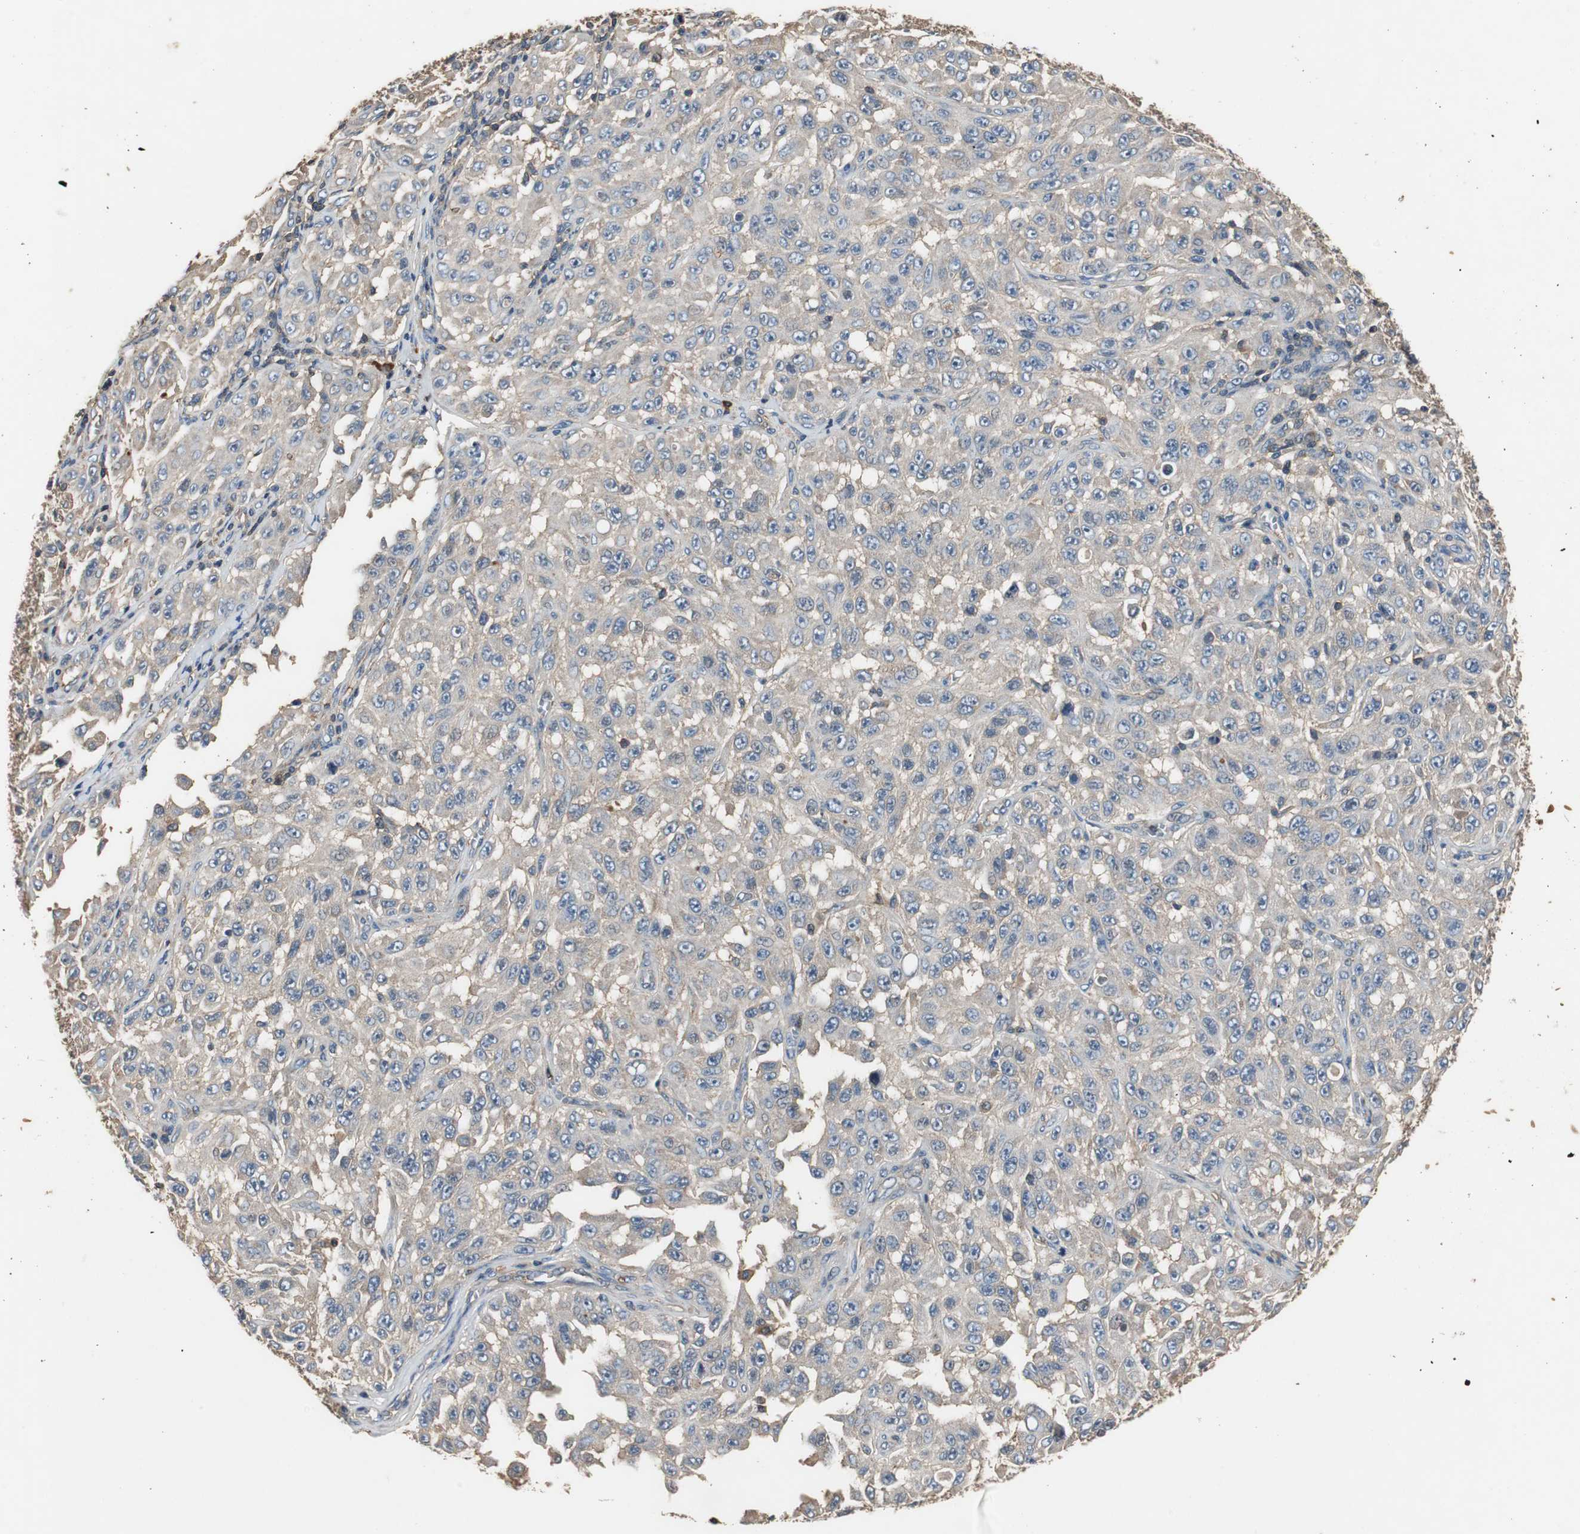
{"staining": {"intensity": "weak", "quantity": ">75%", "location": "cytoplasmic/membranous"}, "tissue": "melanoma", "cell_type": "Tumor cells", "image_type": "cancer", "snomed": [{"axis": "morphology", "description": "Malignant melanoma, NOS"}, {"axis": "topography", "description": "Skin"}], "caption": "The immunohistochemical stain shows weak cytoplasmic/membranous positivity in tumor cells of melanoma tissue.", "gene": "TNFRSF14", "patient": {"sex": "male", "age": 30}}